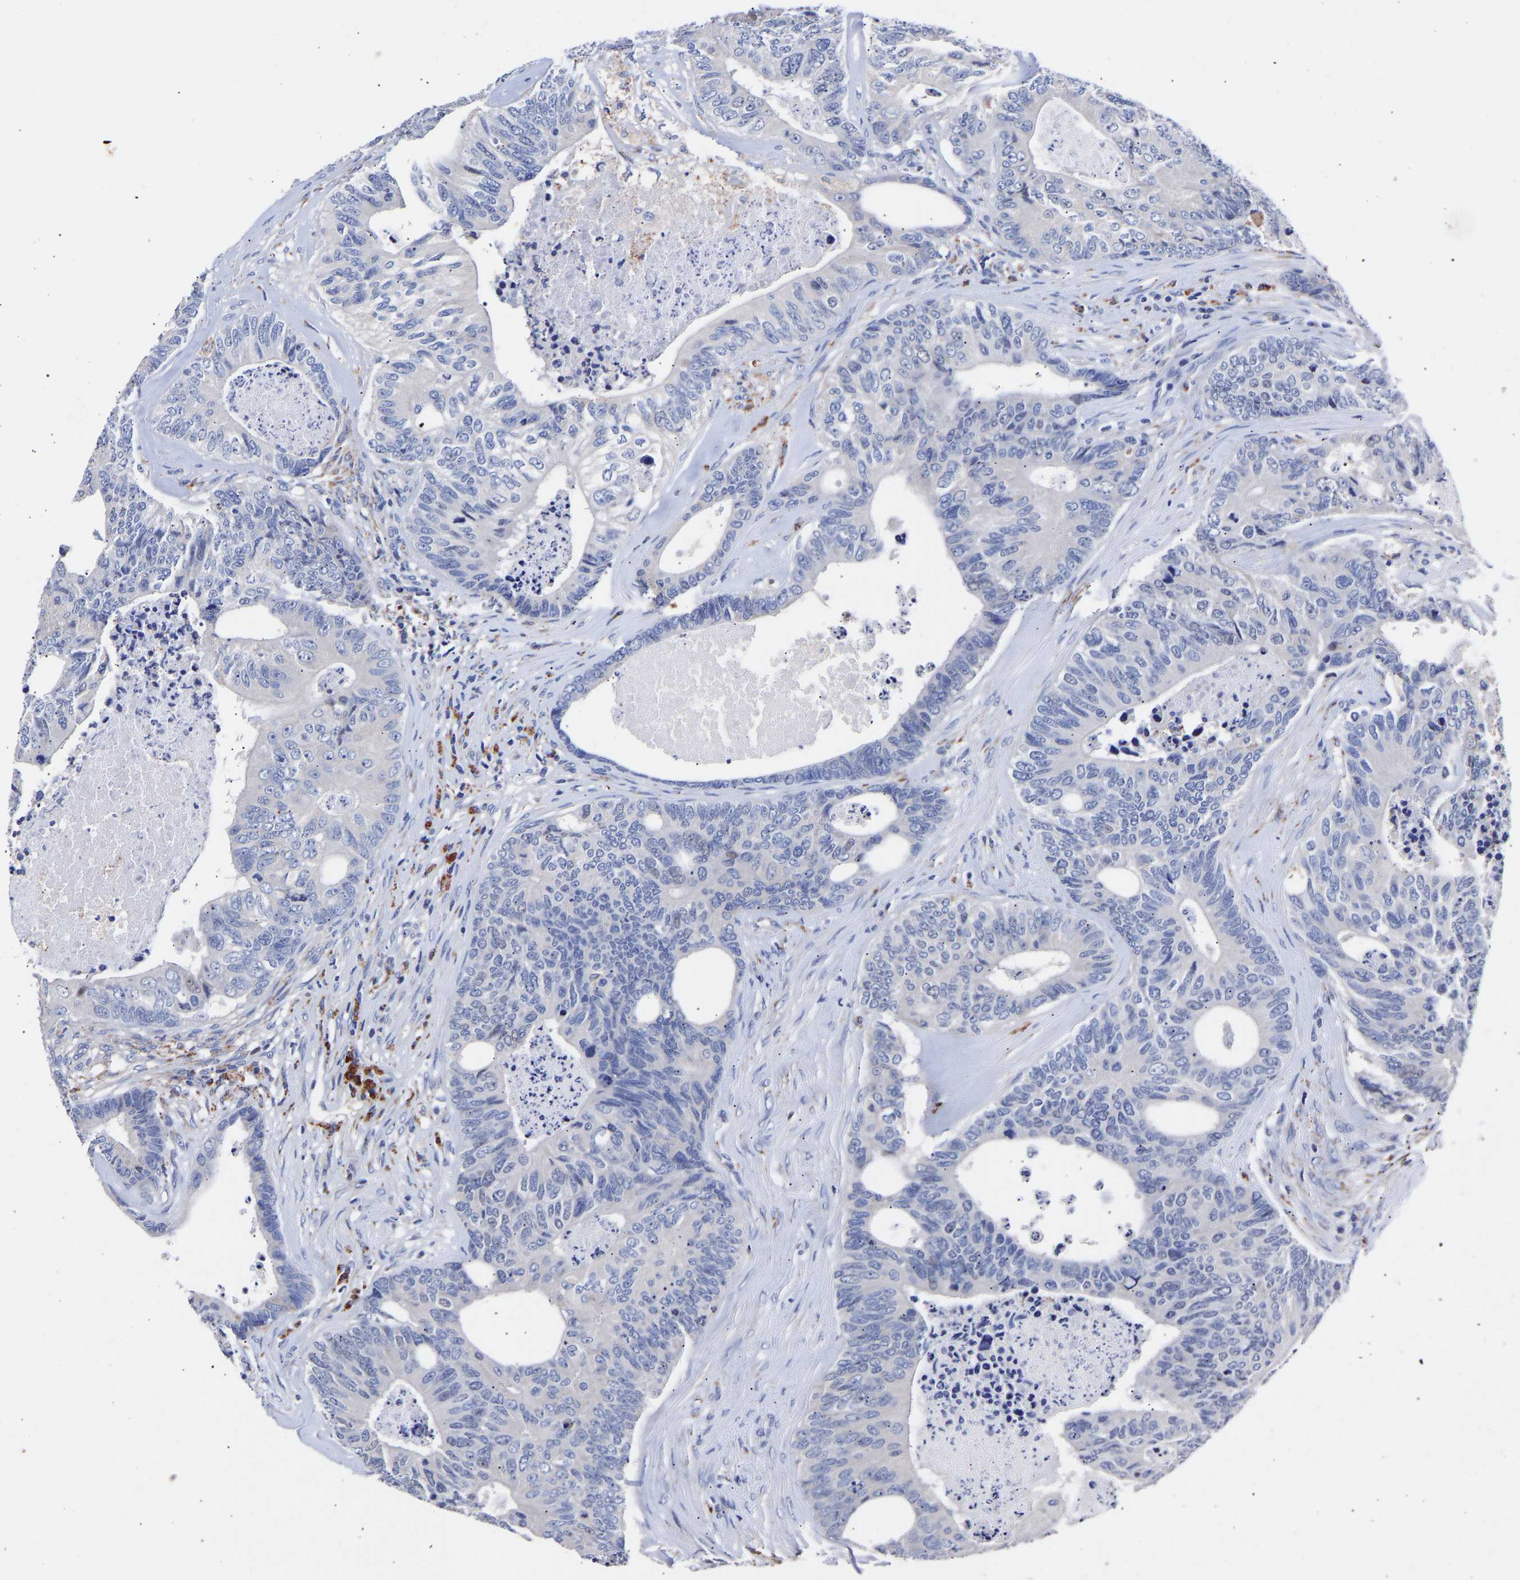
{"staining": {"intensity": "negative", "quantity": "none", "location": "none"}, "tissue": "colorectal cancer", "cell_type": "Tumor cells", "image_type": "cancer", "snomed": [{"axis": "morphology", "description": "Adenocarcinoma, NOS"}, {"axis": "topography", "description": "Colon"}], "caption": "This micrograph is of adenocarcinoma (colorectal) stained with immunohistochemistry (IHC) to label a protein in brown with the nuclei are counter-stained blue. There is no expression in tumor cells.", "gene": "SEM1", "patient": {"sex": "female", "age": 67}}